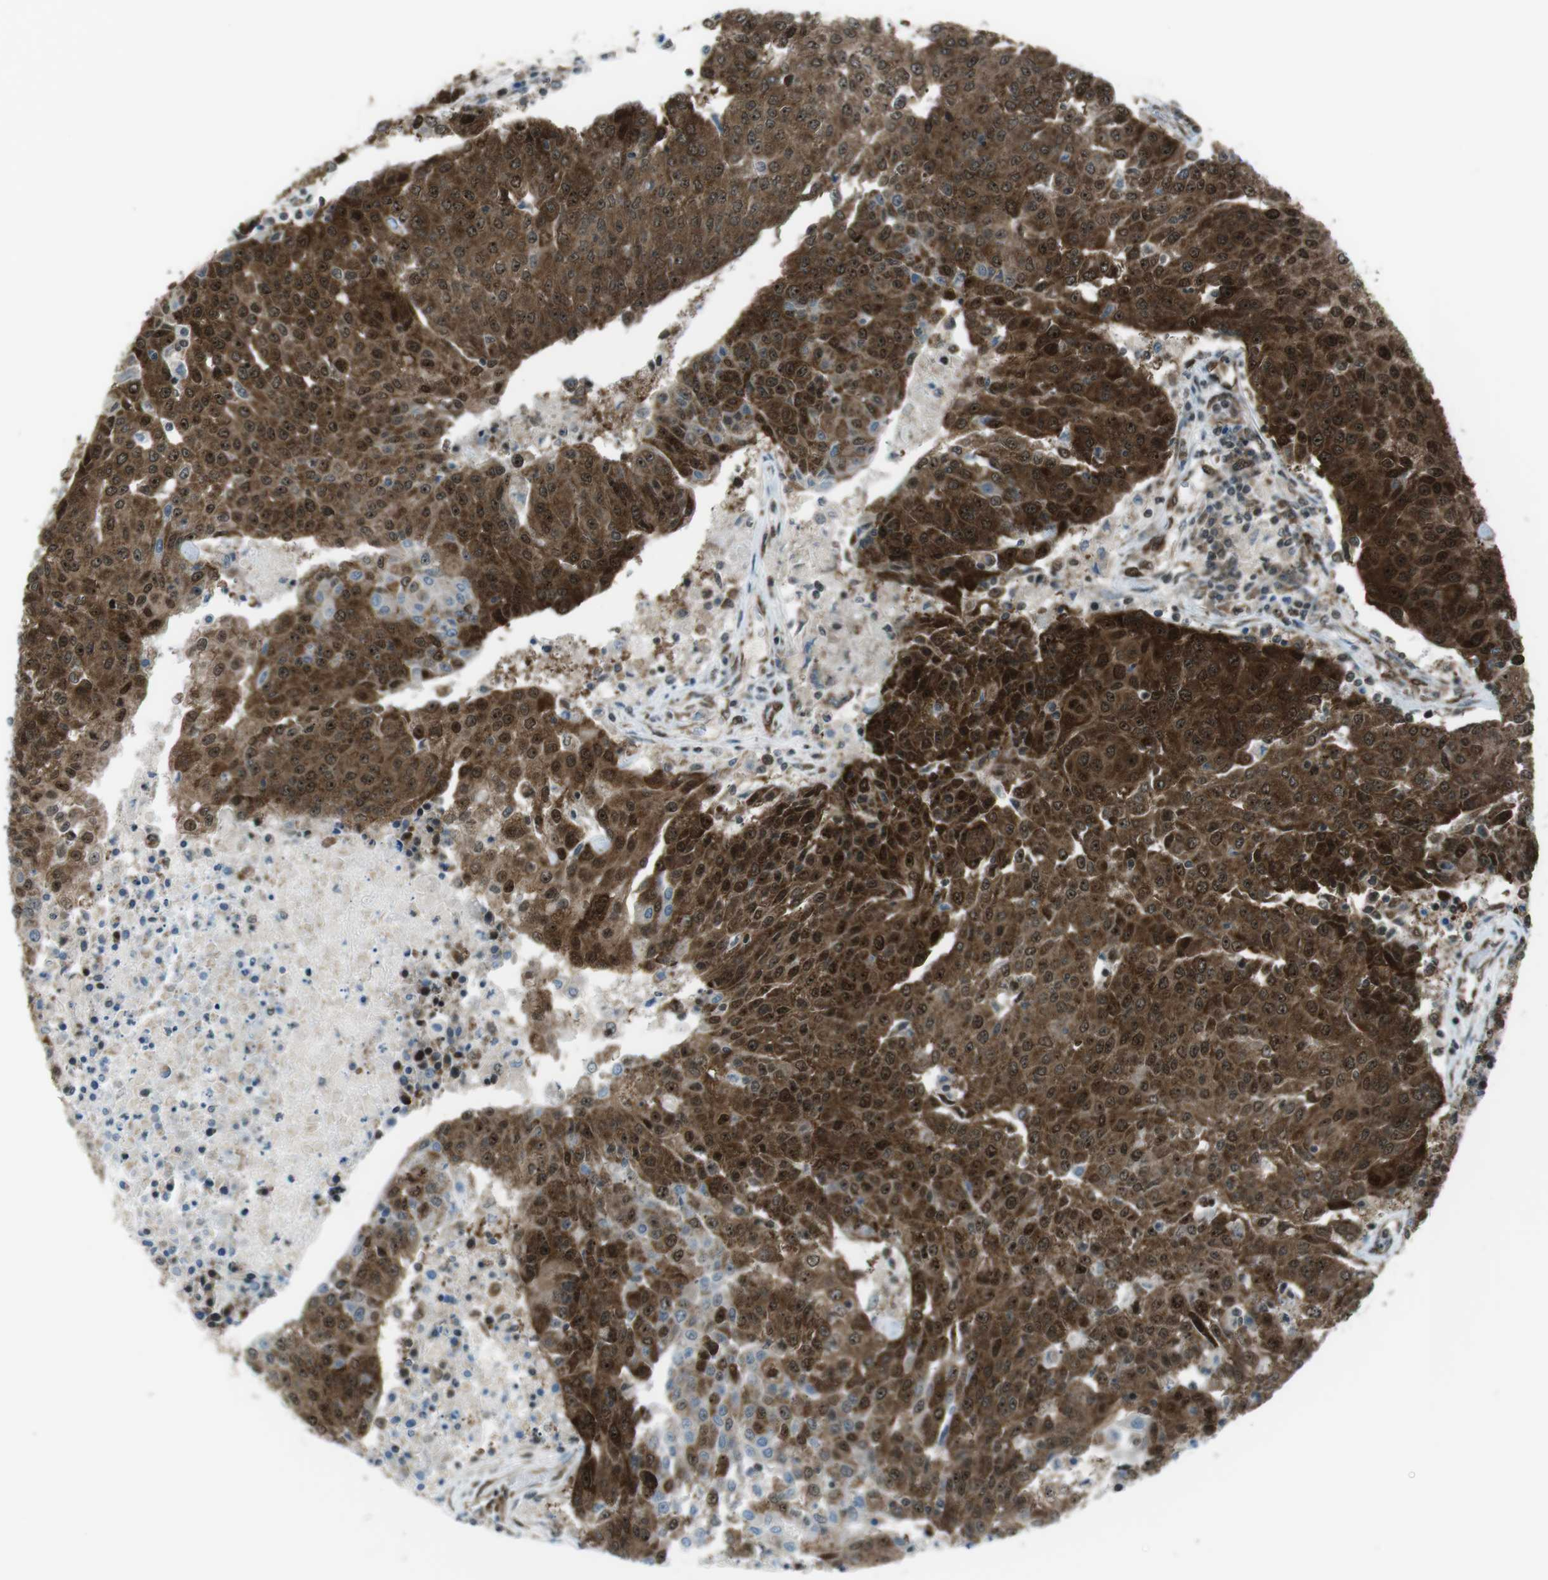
{"staining": {"intensity": "strong", "quantity": ">75%", "location": "cytoplasmic/membranous,nuclear"}, "tissue": "urothelial cancer", "cell_type": "Tumor cells", "image_type": "cancer", "snomed": [{"axis": "morphology", "description": "Urothelial carcinoma, High grade"}, {"axis": "topography", "description": "Urinary bladder"}], "caption": "This is an image of immunohistochemistry staining of urothelial cancer, which shows strong expression in the cytoplasmic/membranous and nuclear of tumor cells.", "gene": "CSNK1D", "patient": {"sex": "female", "age": 85}}